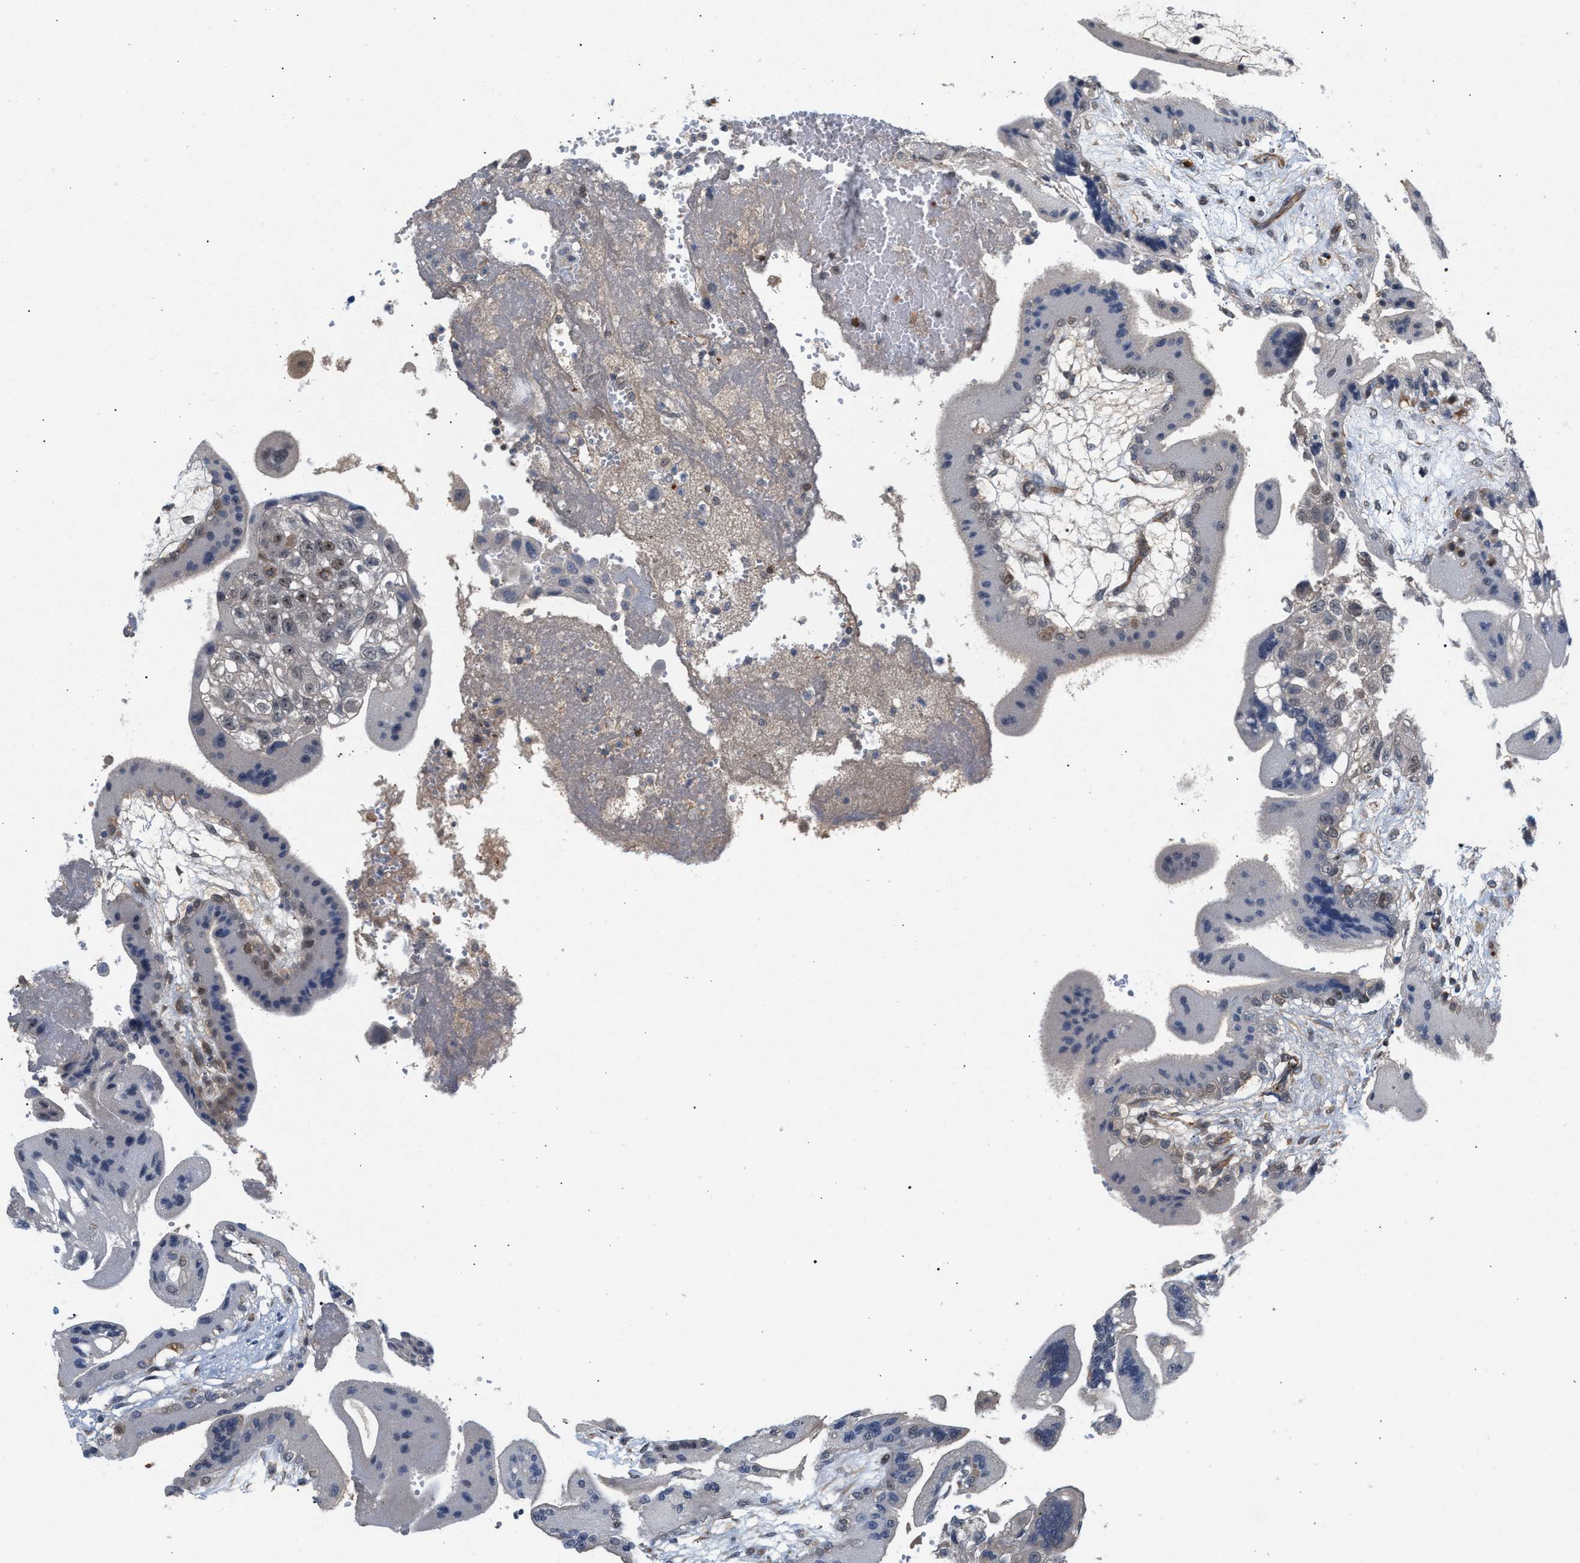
{"staining": {"intensity": "strong", "quantity": ">75%", "location": "cytoplasmic/membranous,nuclear"}, "tissue": "fallopian tube", "cell_type": "Glandular cells", "image_type": "normal", "snomed": [{"axis": "morphology", "description": "Normal tissue, NOS"}, {"axis": "topography", "description": "Fallopian tube"}, {"axis": "topography", "description": "Placenta"}], "caption": "DAB immunohistochemical staining of unremarkable fallopian tube displays strong cytoplasmic/membranous,nuclear protein expression in about >75% of glandular cells.", "gene": "GLOD4", "patient": {"sex": "female", "age": 32}}